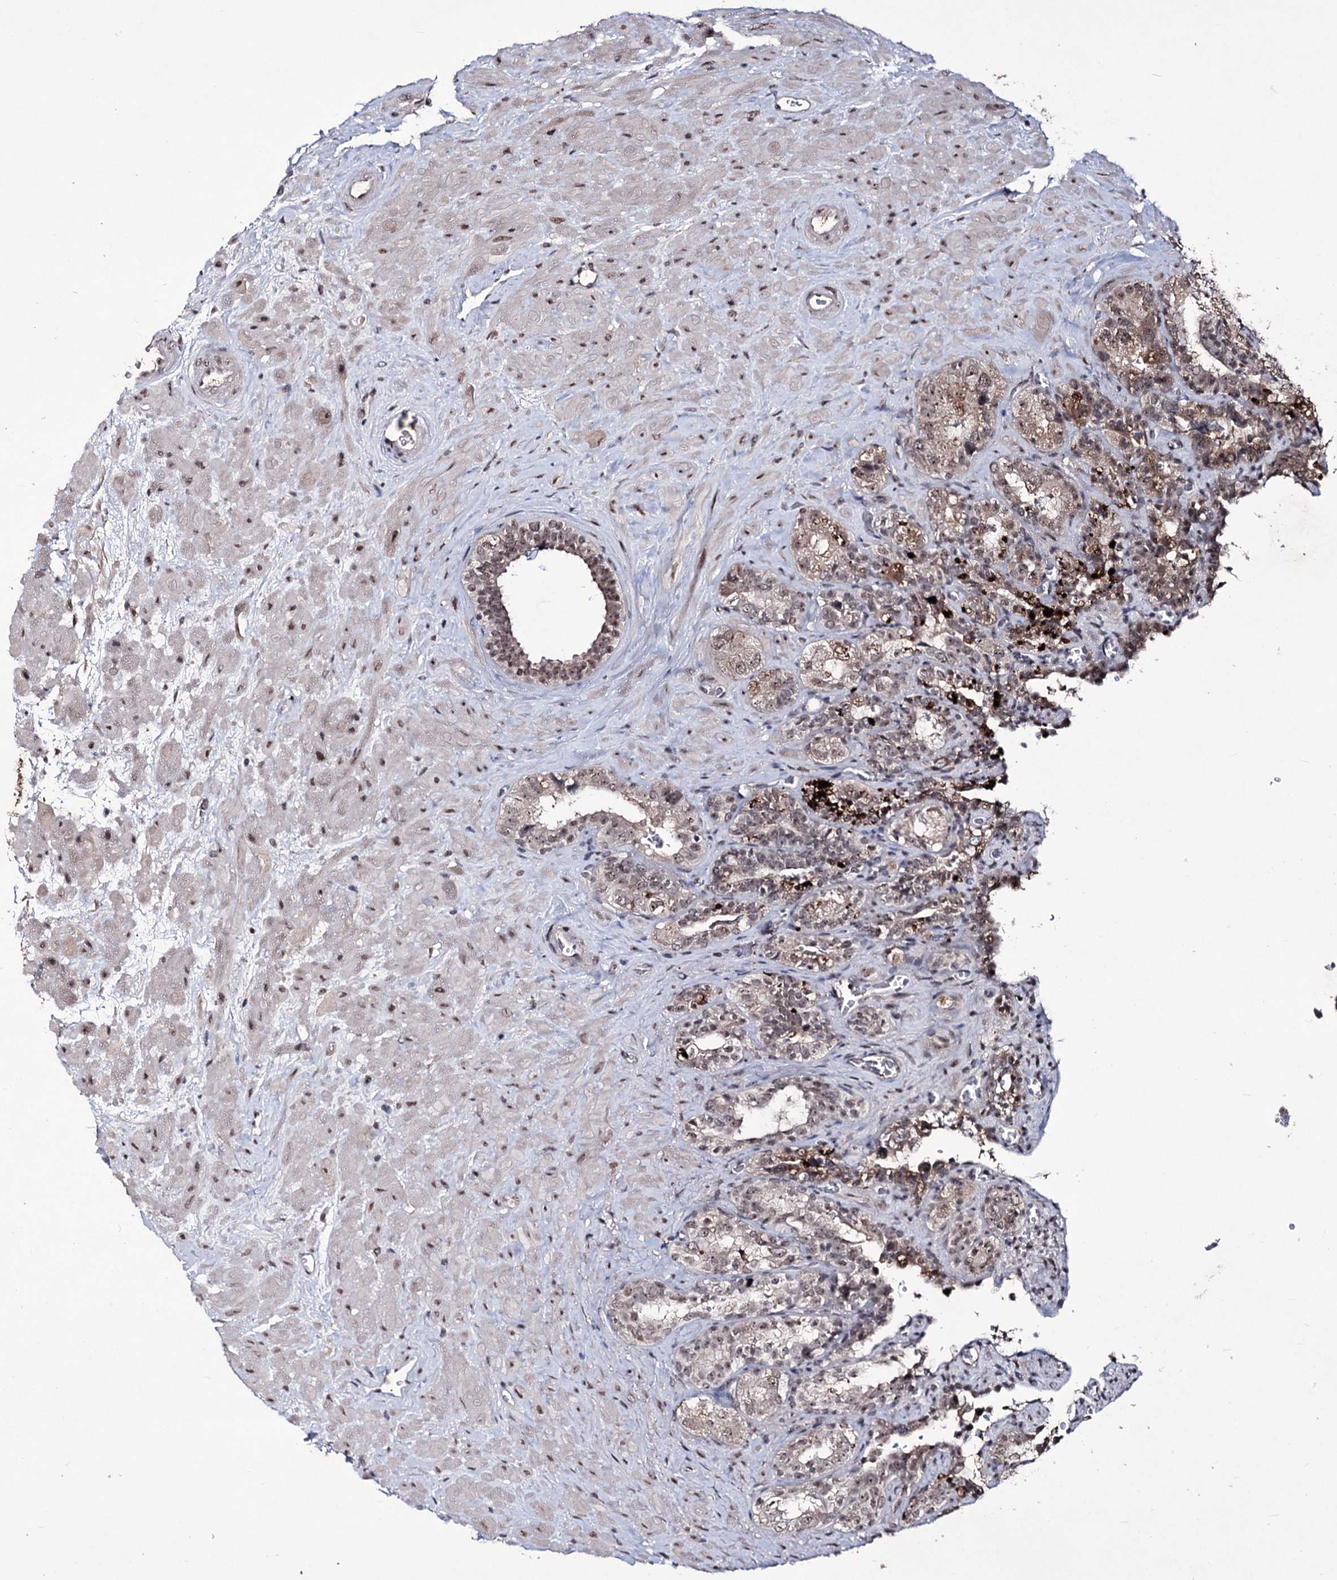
{"staining": {"intensity": "moderate", "quantity": "<25%", "location": "cytoplasmic/membranous,nuclear"}, "tissue": "seminal vesicle", "cell_type": "Glandular cells", "image_type": "normal", "snomed": [{"axis": "morphology", "description": "Normal tissue, NOS"}, {"axis": "topography", "description": "Prostate"}, {"axis": "topography", "description": "Seminal veicle"}], "caption": "Seminal vesicle stained with IHC demonstrates moderate cytoplasmic/membranous,nuclear staining in about <25% of glandular cells.", "gene": "VGLL4", "patient": {"sex": "male", "age": 67}}